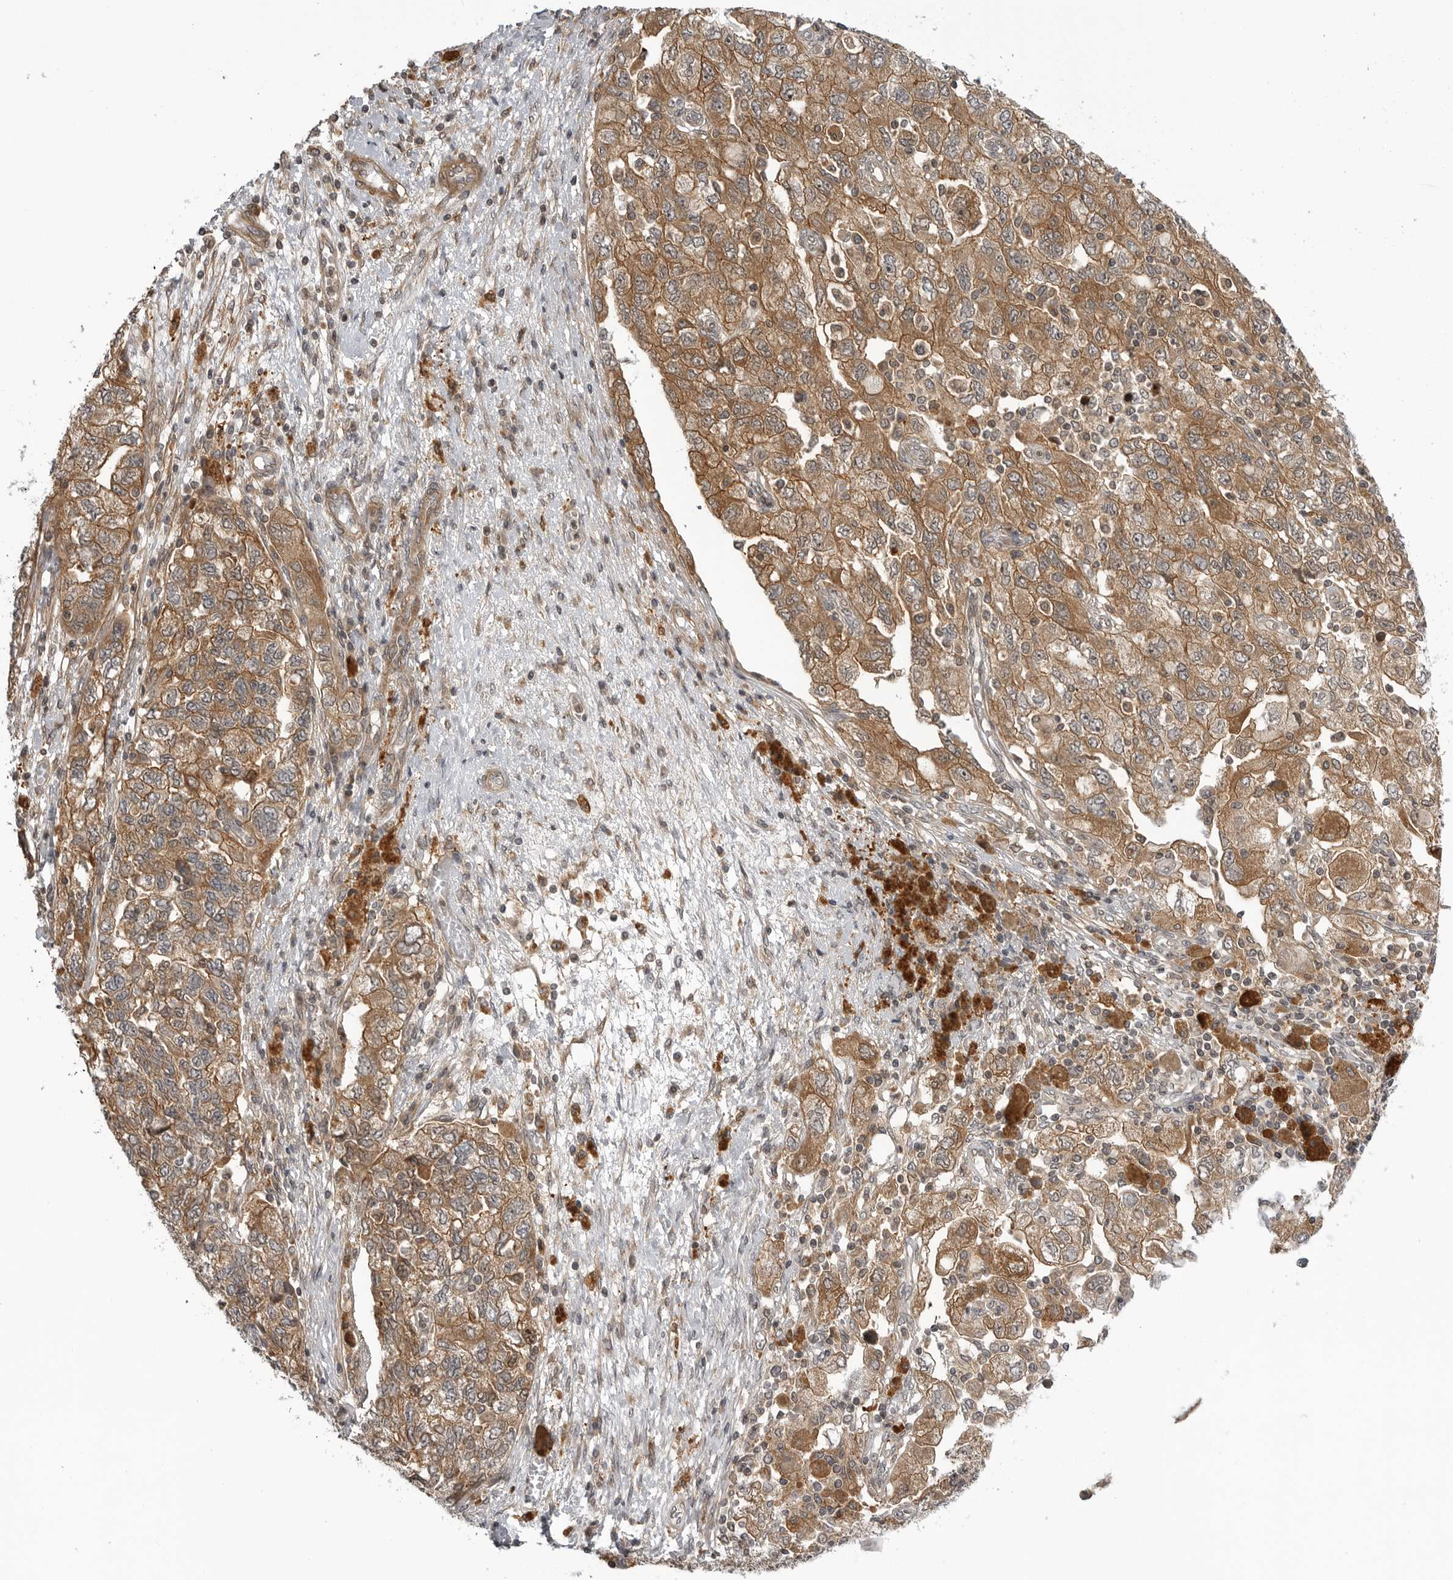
{"staining": {"intensity": "moderate", "quantity": ">75%", "location": "cytoplasmic/membranous"}, "tissue": "ovarian cancer", "cell_type": "Tumor cells", "image_type": "cancer", "snomed": [{"axis": "morphology", "description": "Carcinoma, NOS"}, {"axis": "morphology", "description": "Cystadenocarcinoma, serous, NOS"}, {"axis": "topography", "description": "Ovary"}], "caption": "Ovarian cancer was stained to show a protein in brown. There is medium levels of moderate cytoplasmic/membranous positivity in approximately >75% of tumor cells.", "gene": "LRRC45", "patient": {"sex": "female", "age": 69}}